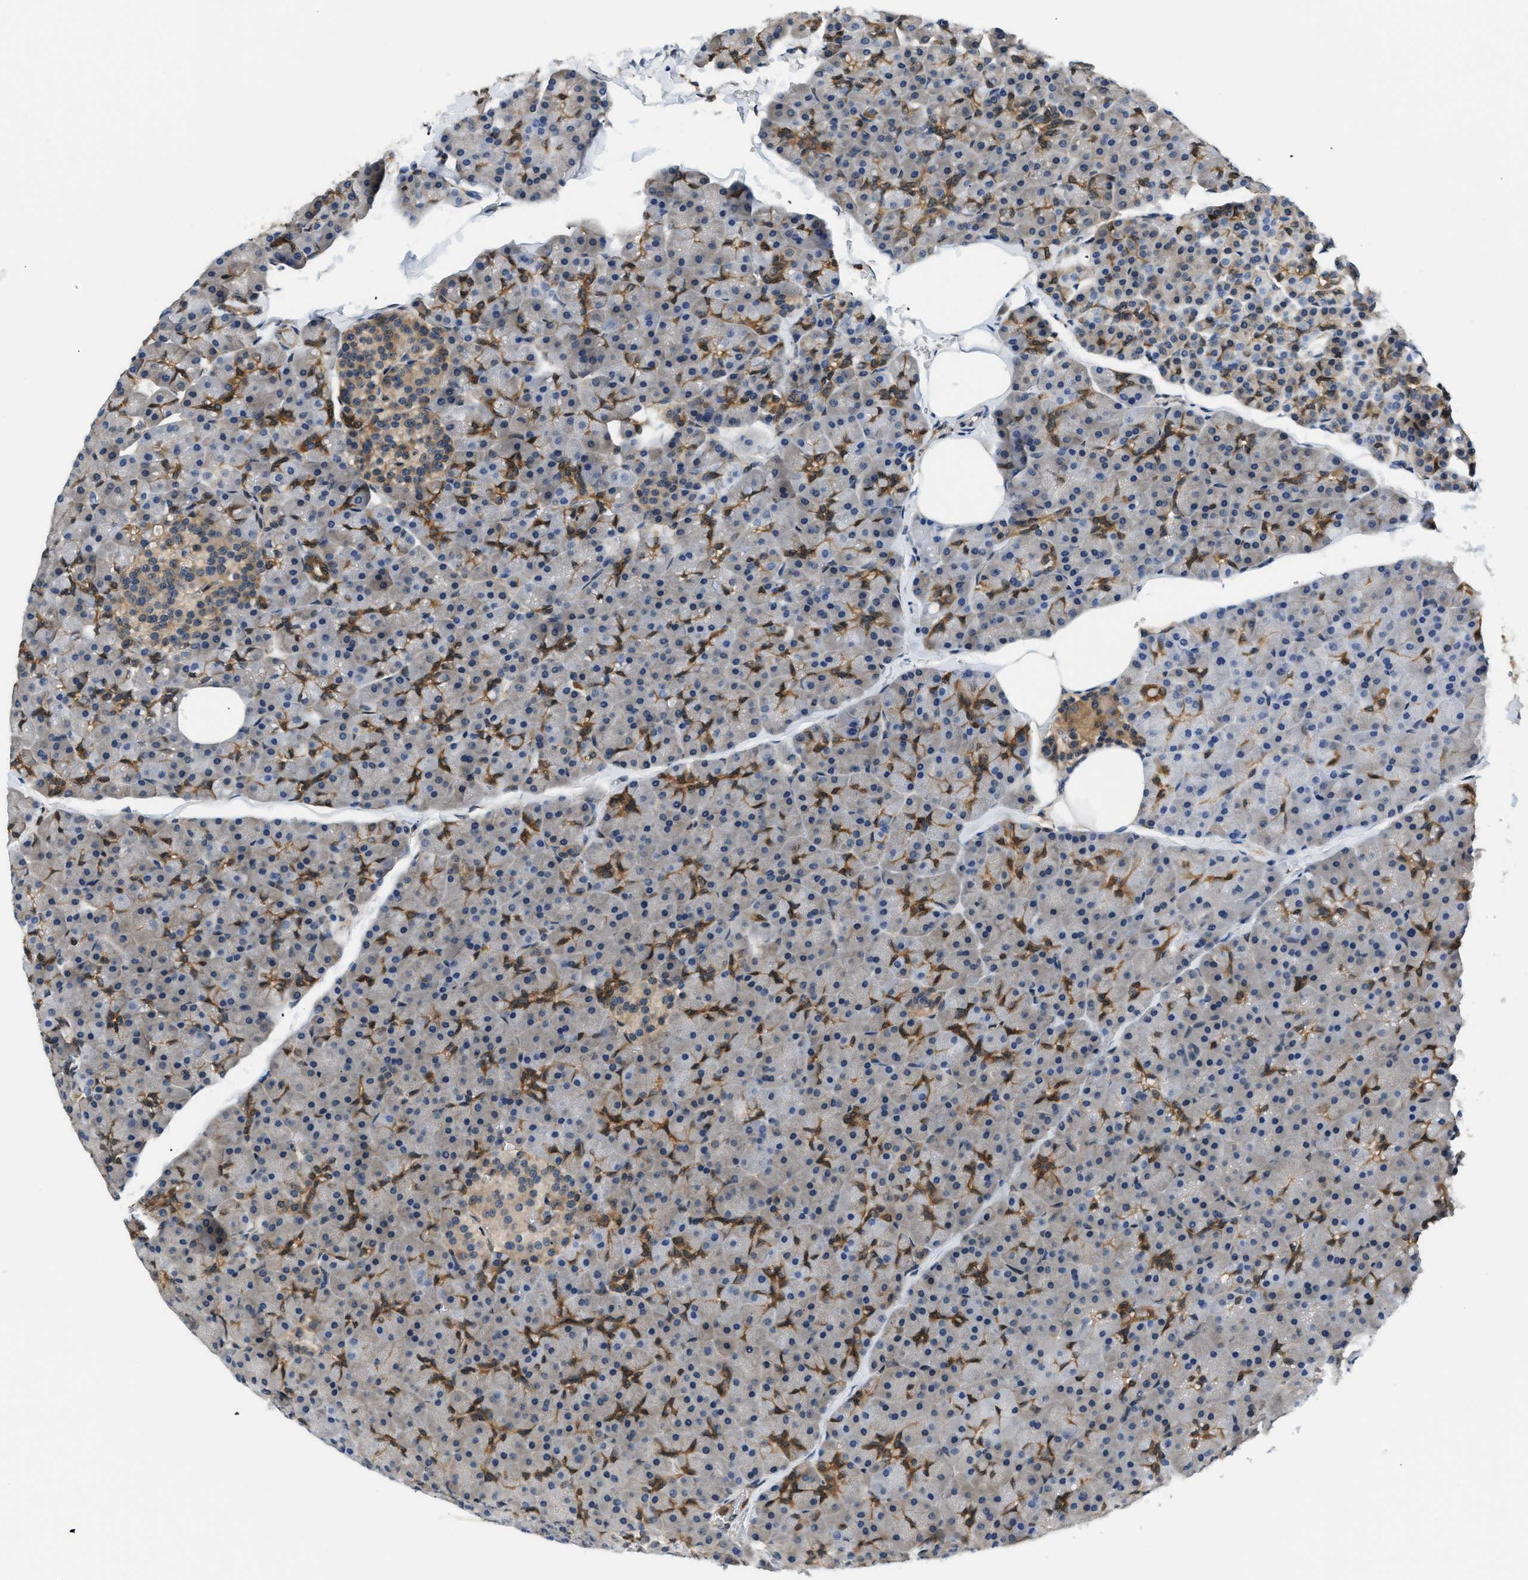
{"staining": {"intensity": "moderate", "quantity": "25%-75%", "location": "cytoplasmic/membranous"}, "tissue": "pancreas", "cell_type": "Exocrine glandular cells", "image_type": "normal", "snomed": [{"axis": "morphology", "description": "Normal tissue, NOS"}, {"axis": "topography", "description": "Pancreas"}], "caption": "This is a photomicrograph of immunohistochemistry staining of normal pancreas, which shows moderate staining in the cytoplasmic/membranous of exocrine glandular cells.", "gene": "EIF4EBP2", "patient": {"sex": "male", "age": 35}}